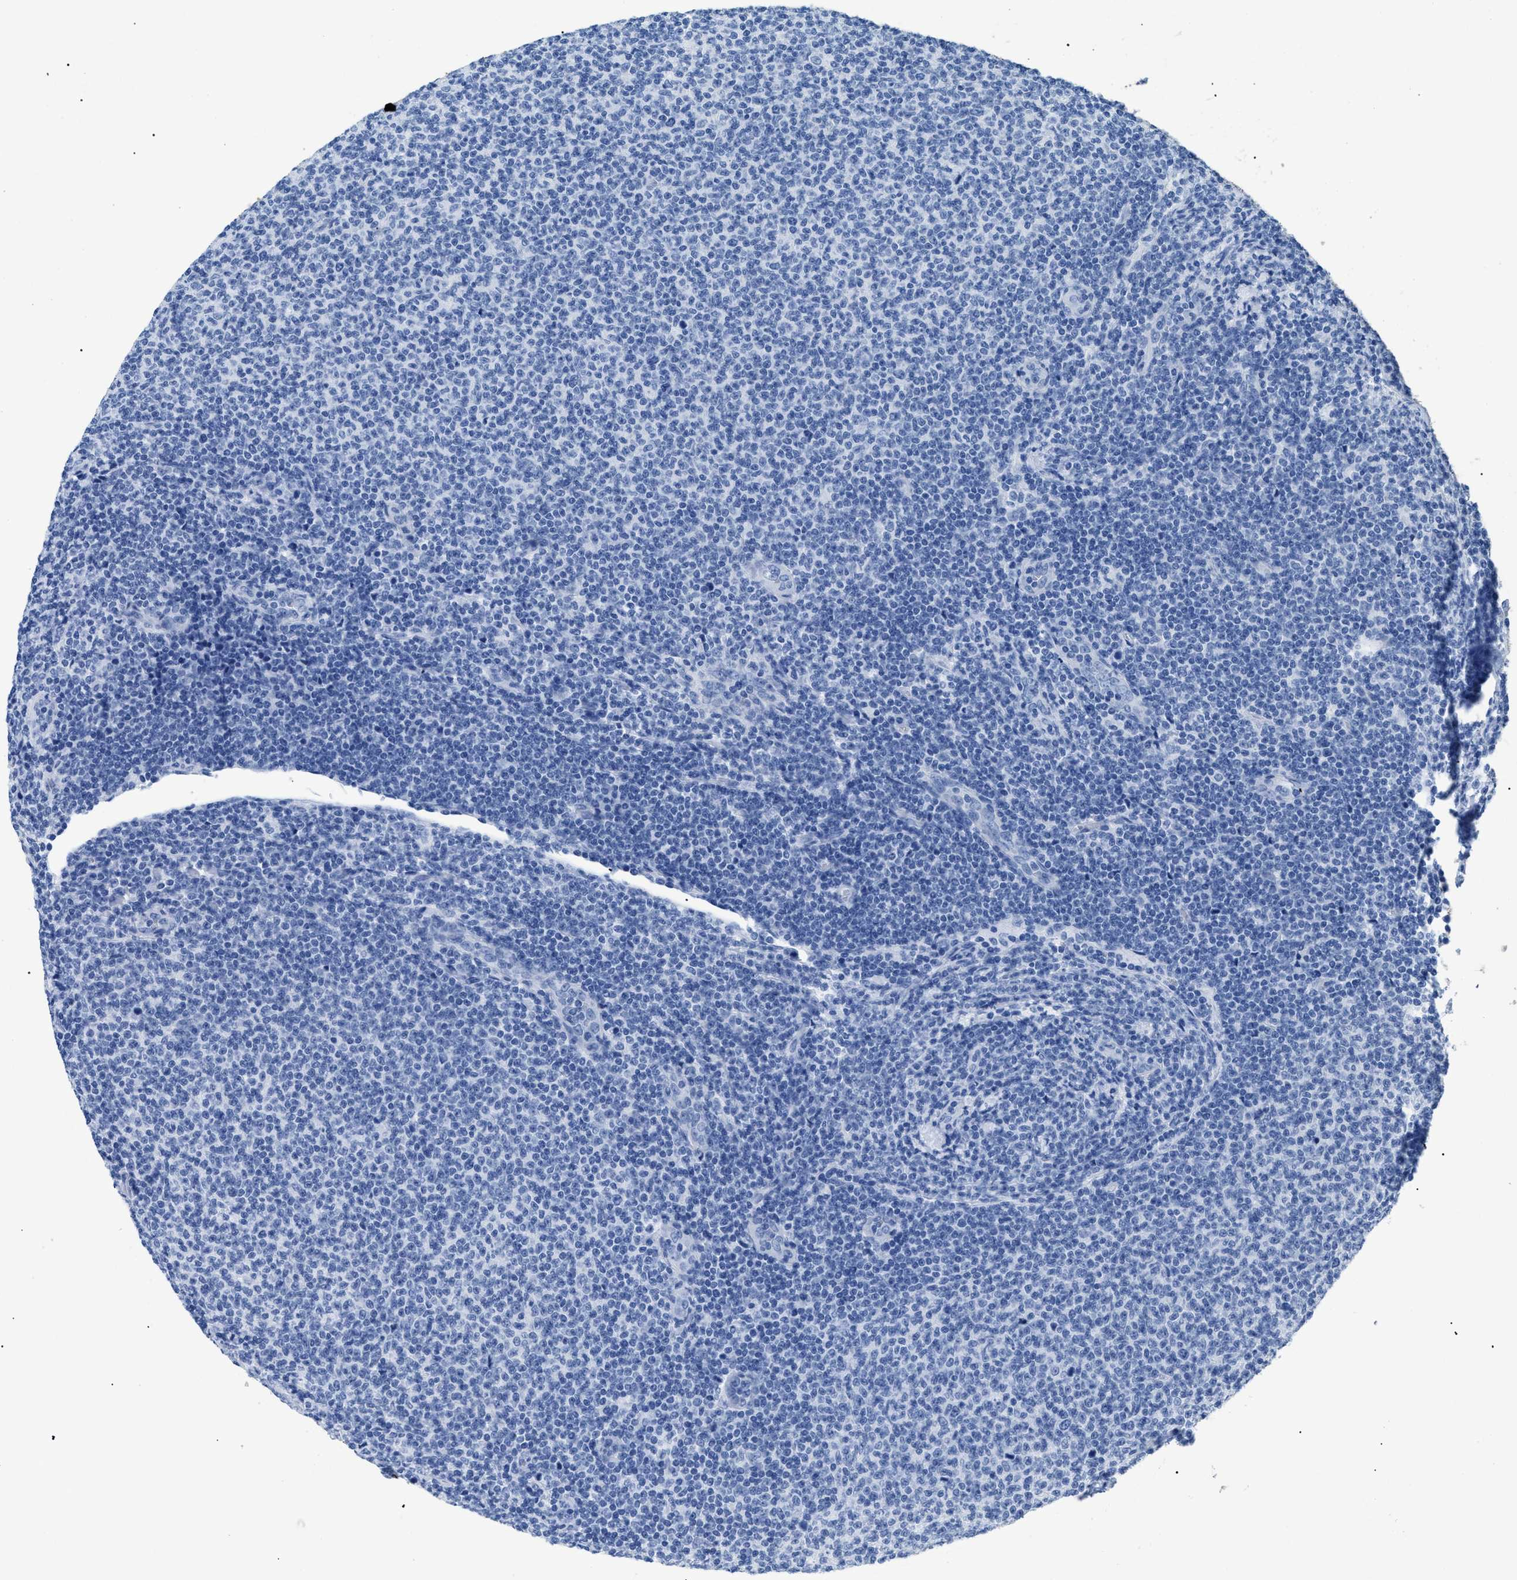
{"staining": {"intensity": "negative", "quantity": "none", "location": "none"}, "tissue": "lymphoma", "cell_type": "Tumor cells", "image_type": "cancer", "snomed": [{"axis": "morphology", "description": "Malignant lymphoma, non-Hodgkin's type, Low grade"}, {"axis": "topography", "description": "Lymph node"}], "caption": "The image demonstrates no significant positivity in tumor cells of lymphoma.", "gene": "DLC1", "patient": {"sex": "male", "age": 66}}